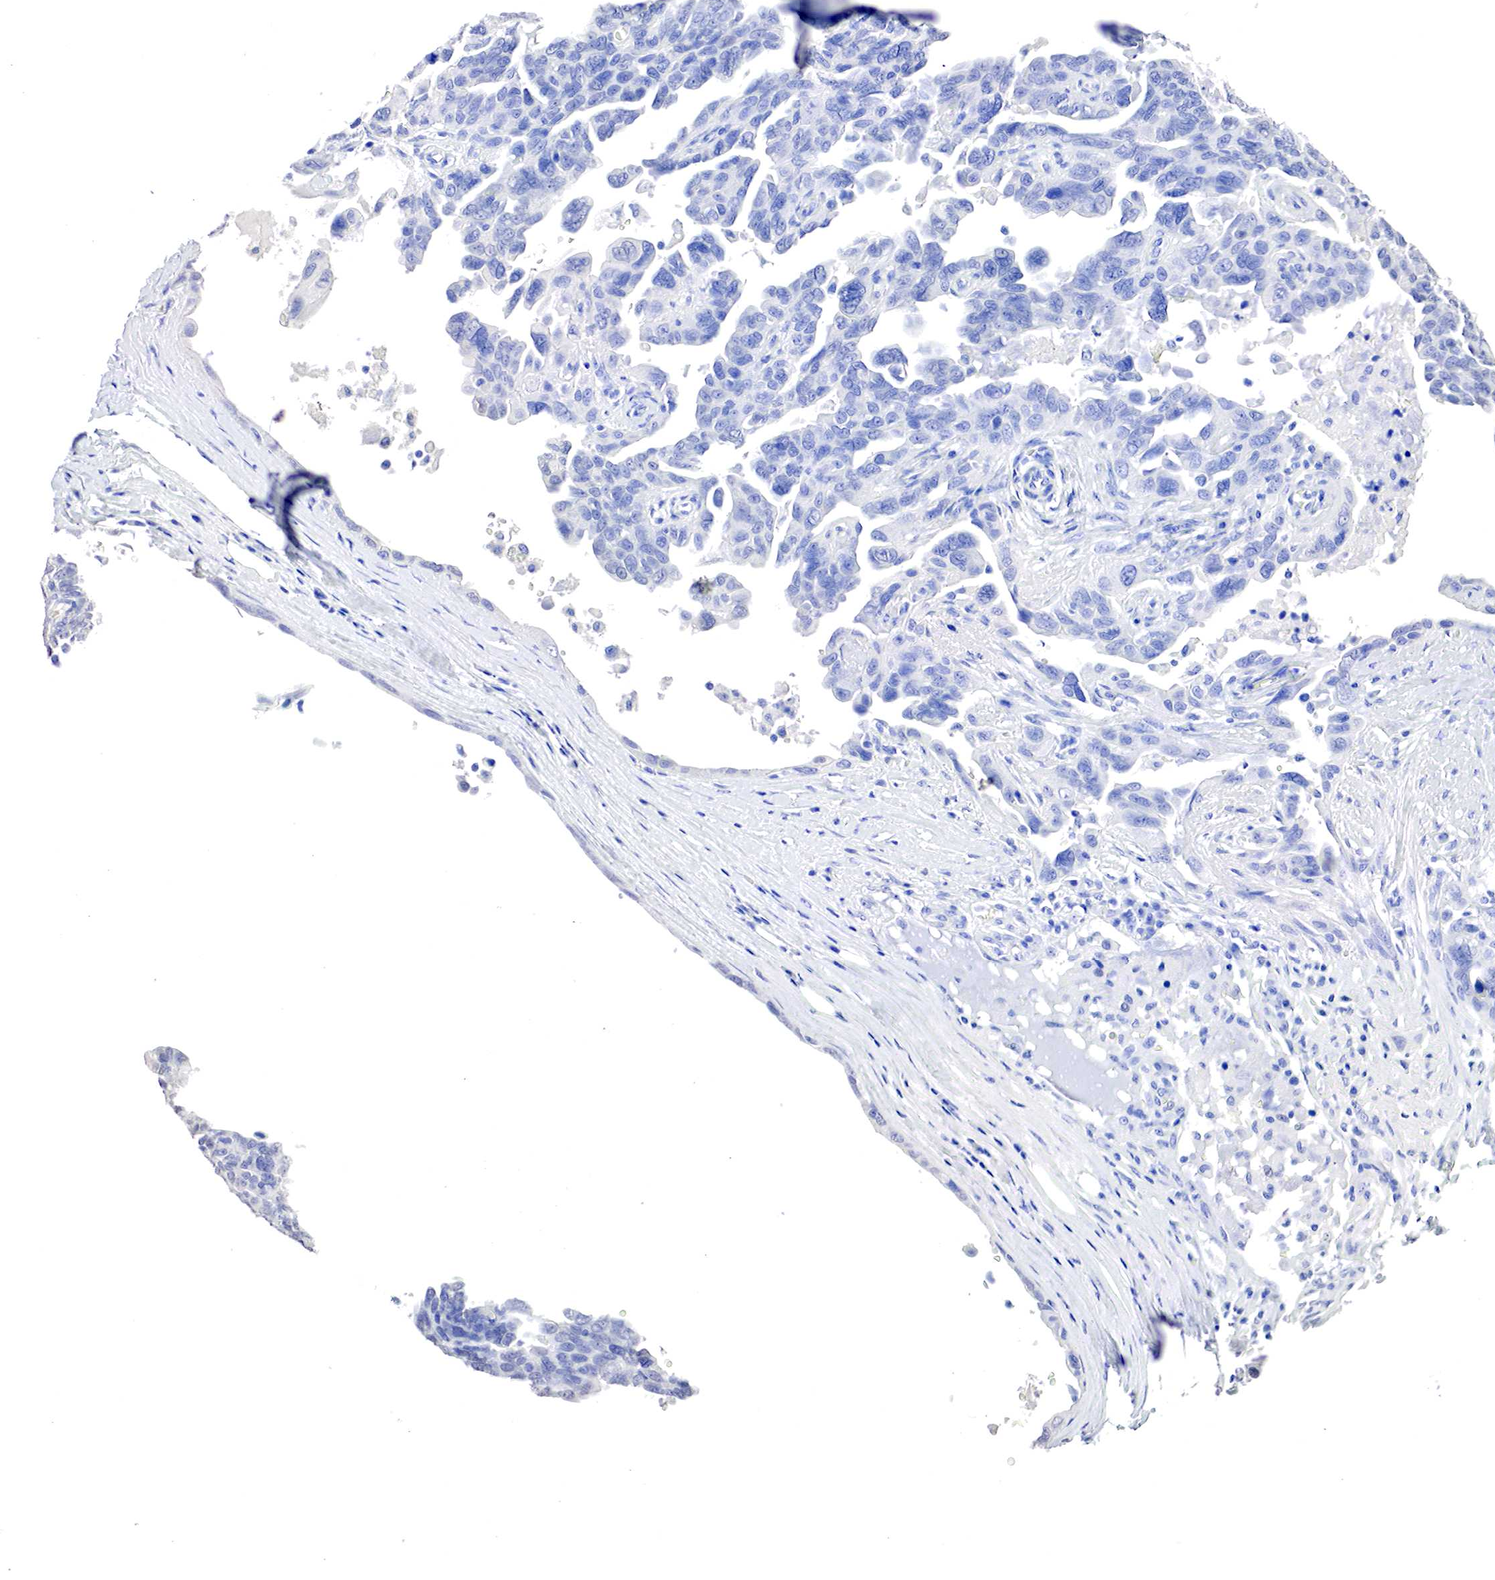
{"staining": {"intensity": "negative", "quantity": "none", "location": "none"}, "tissue": "ovarian cancer", "cell_type": "Tumor cells", "image_type": "cancer", "snomed": [{"axis": "morphology", "description": "Cystadenocarcinoma, serous, NOS"}, {"axis": "topography", "description": "Ovary"}], "caption": "Ovarian cancer (serous cystadenocarcinoma) was stained to show a protein in brown. There is no significant positivity in tumor cells.", "gene": "OTC", "patient": {"sex": "female", "age": 64}}